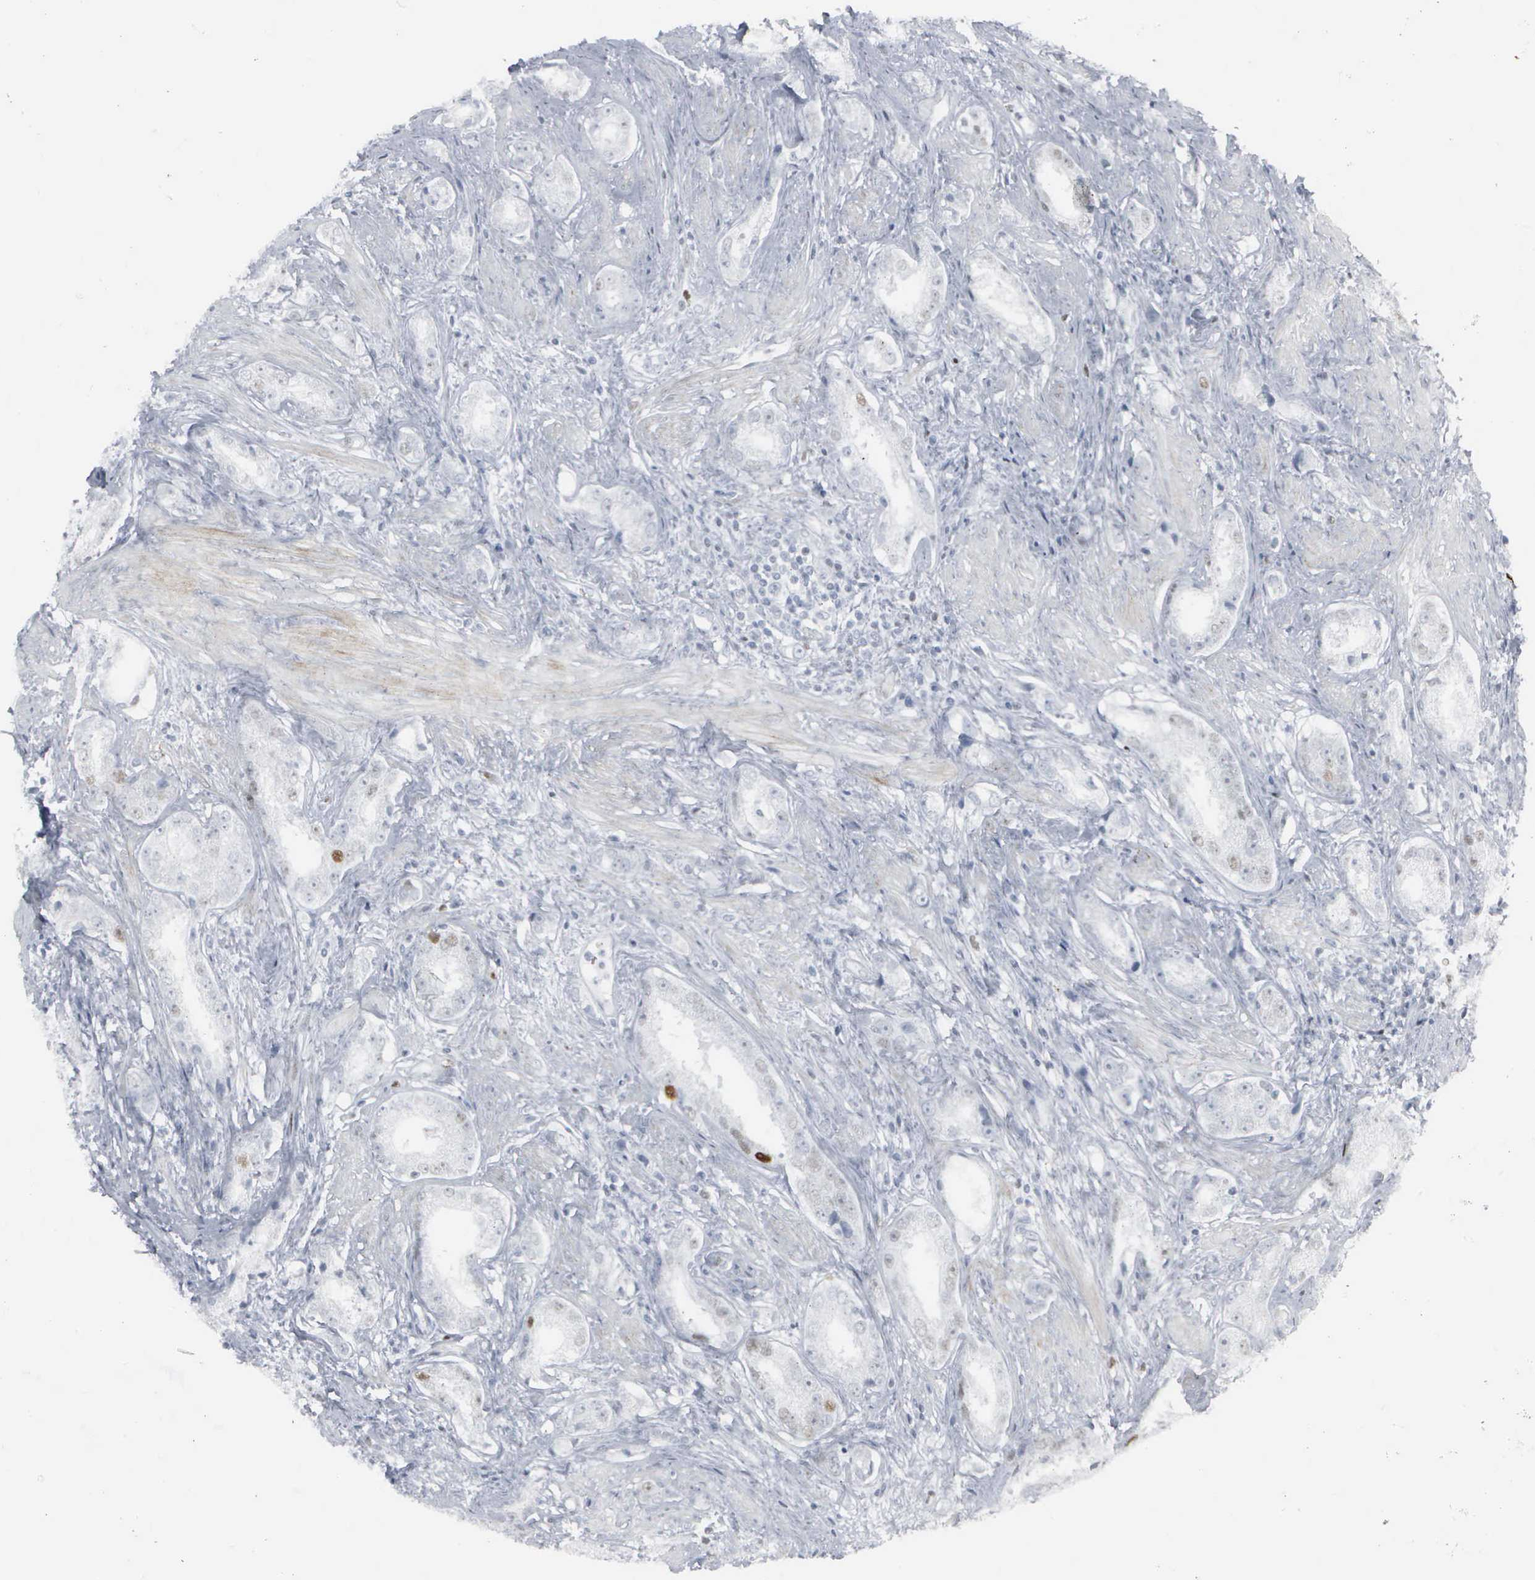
{"staining": {"intensity": "moderate", "quantity": "<25%", "location": "nuclear"}, "tissue": "prostate cancer", "cell_type": "Tumor cells", "image_type": "cancer", "snomed": [{"axis": "morphology", "description": "Adenocarcinoma, Medium grade"}, {"axis": "topography", "description": "Prostate"}], "caption": "Prostate adenocarcinoma (medium-grade) stained for a protein displays moderate nuclear positivity in tumor cells.", "gene": "CCND3", "patient": {"sex": "male", "age": 53}}